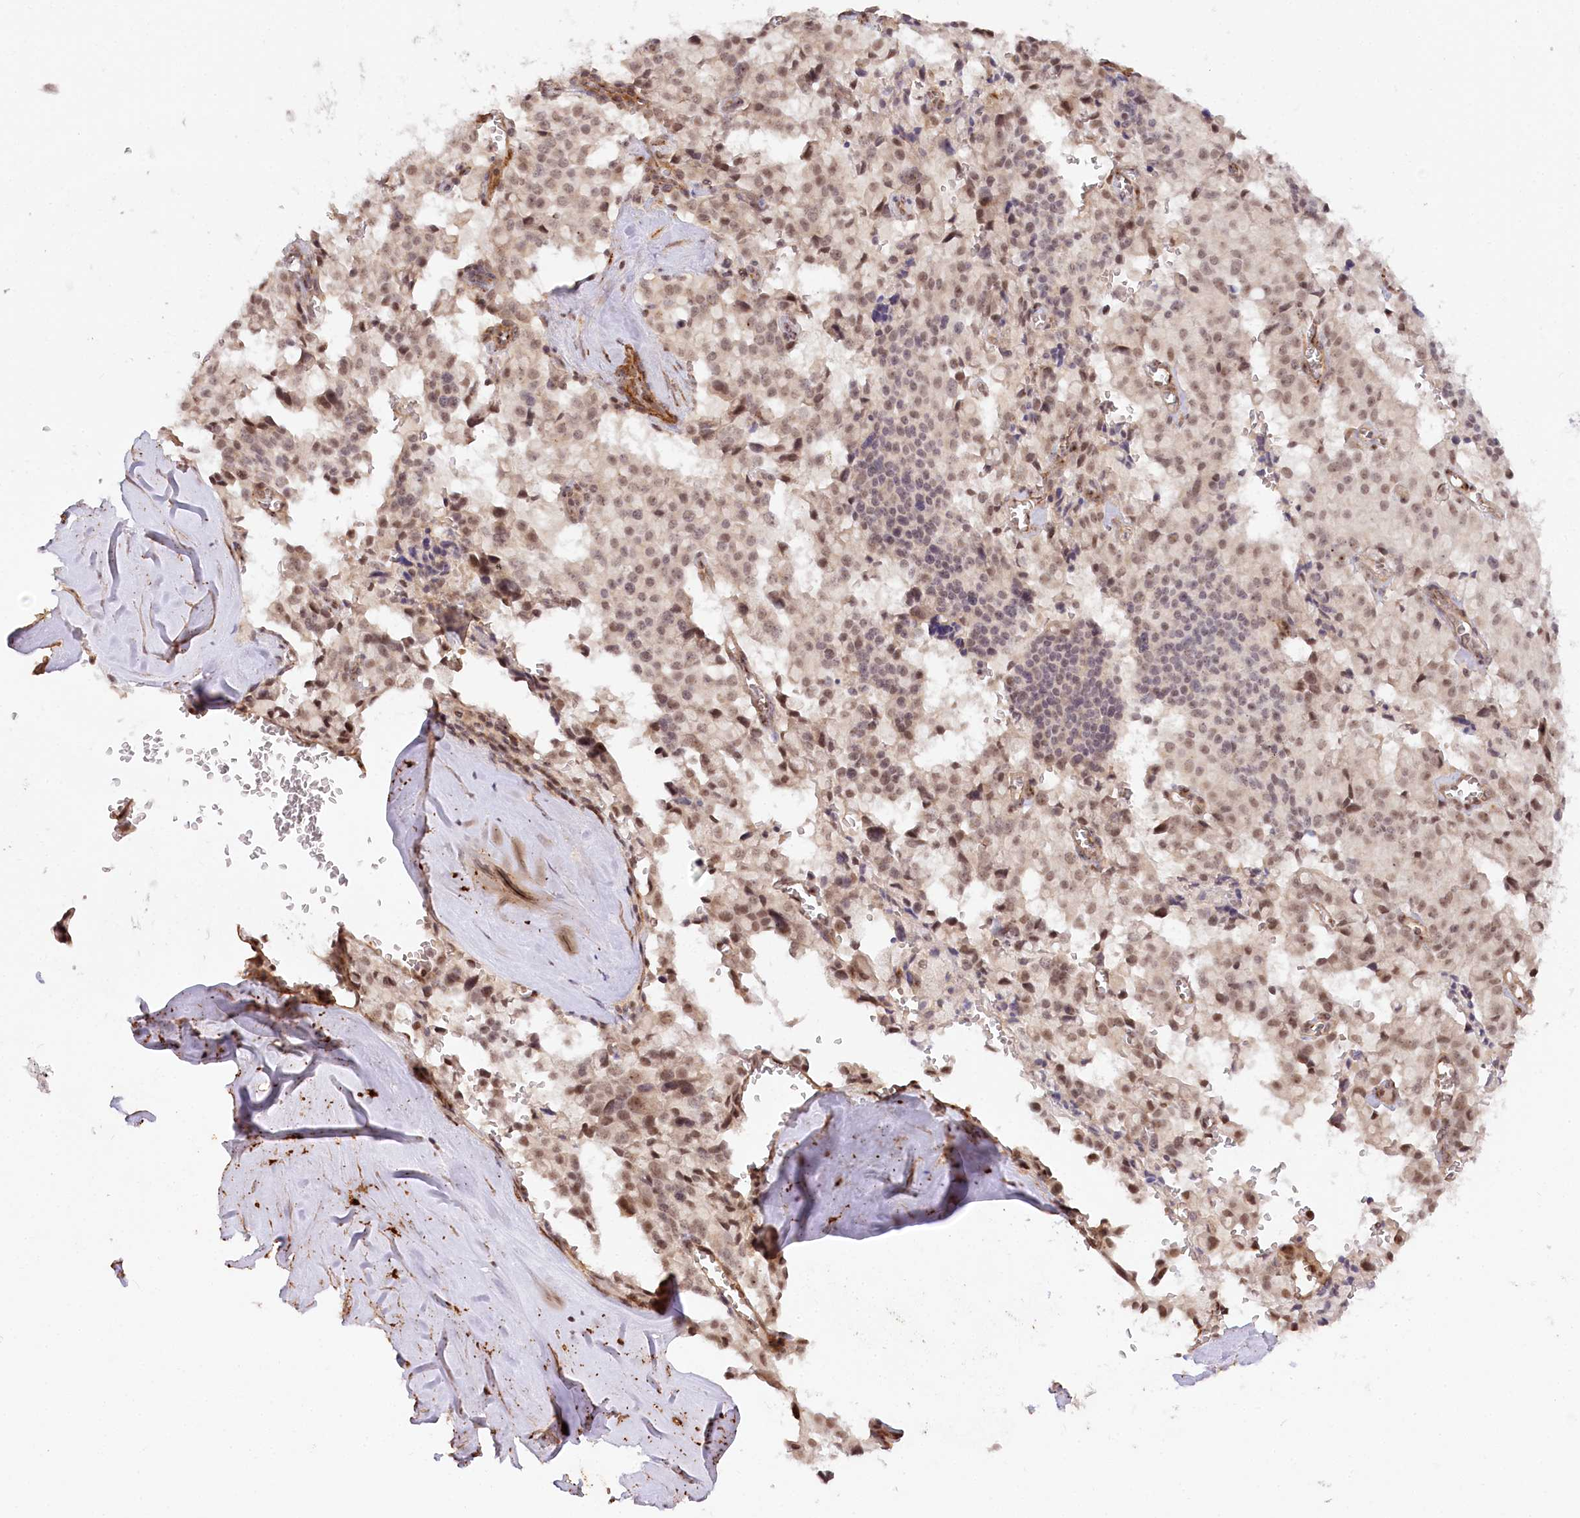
{"staining": {"intensity": "weak", "quantity": ">75%", "location": "nuclear"}, "tissue": "pancreatic cancer", "cell_type": "Tumor cells", "image_type": "cancer", "snomed": [{"axis": "morphology", "description": "Adenocarcinoma, NOS"}, {"axis": "topography", "description": "Pancreas"}], "caption": "Tumor cells show low levels of weak nuclear positivity in approximately >75% of cells in human pancreatic adenocarcinoma.", "gene": "GNL3L", "patient": {"sex": "male", "age": 65}}